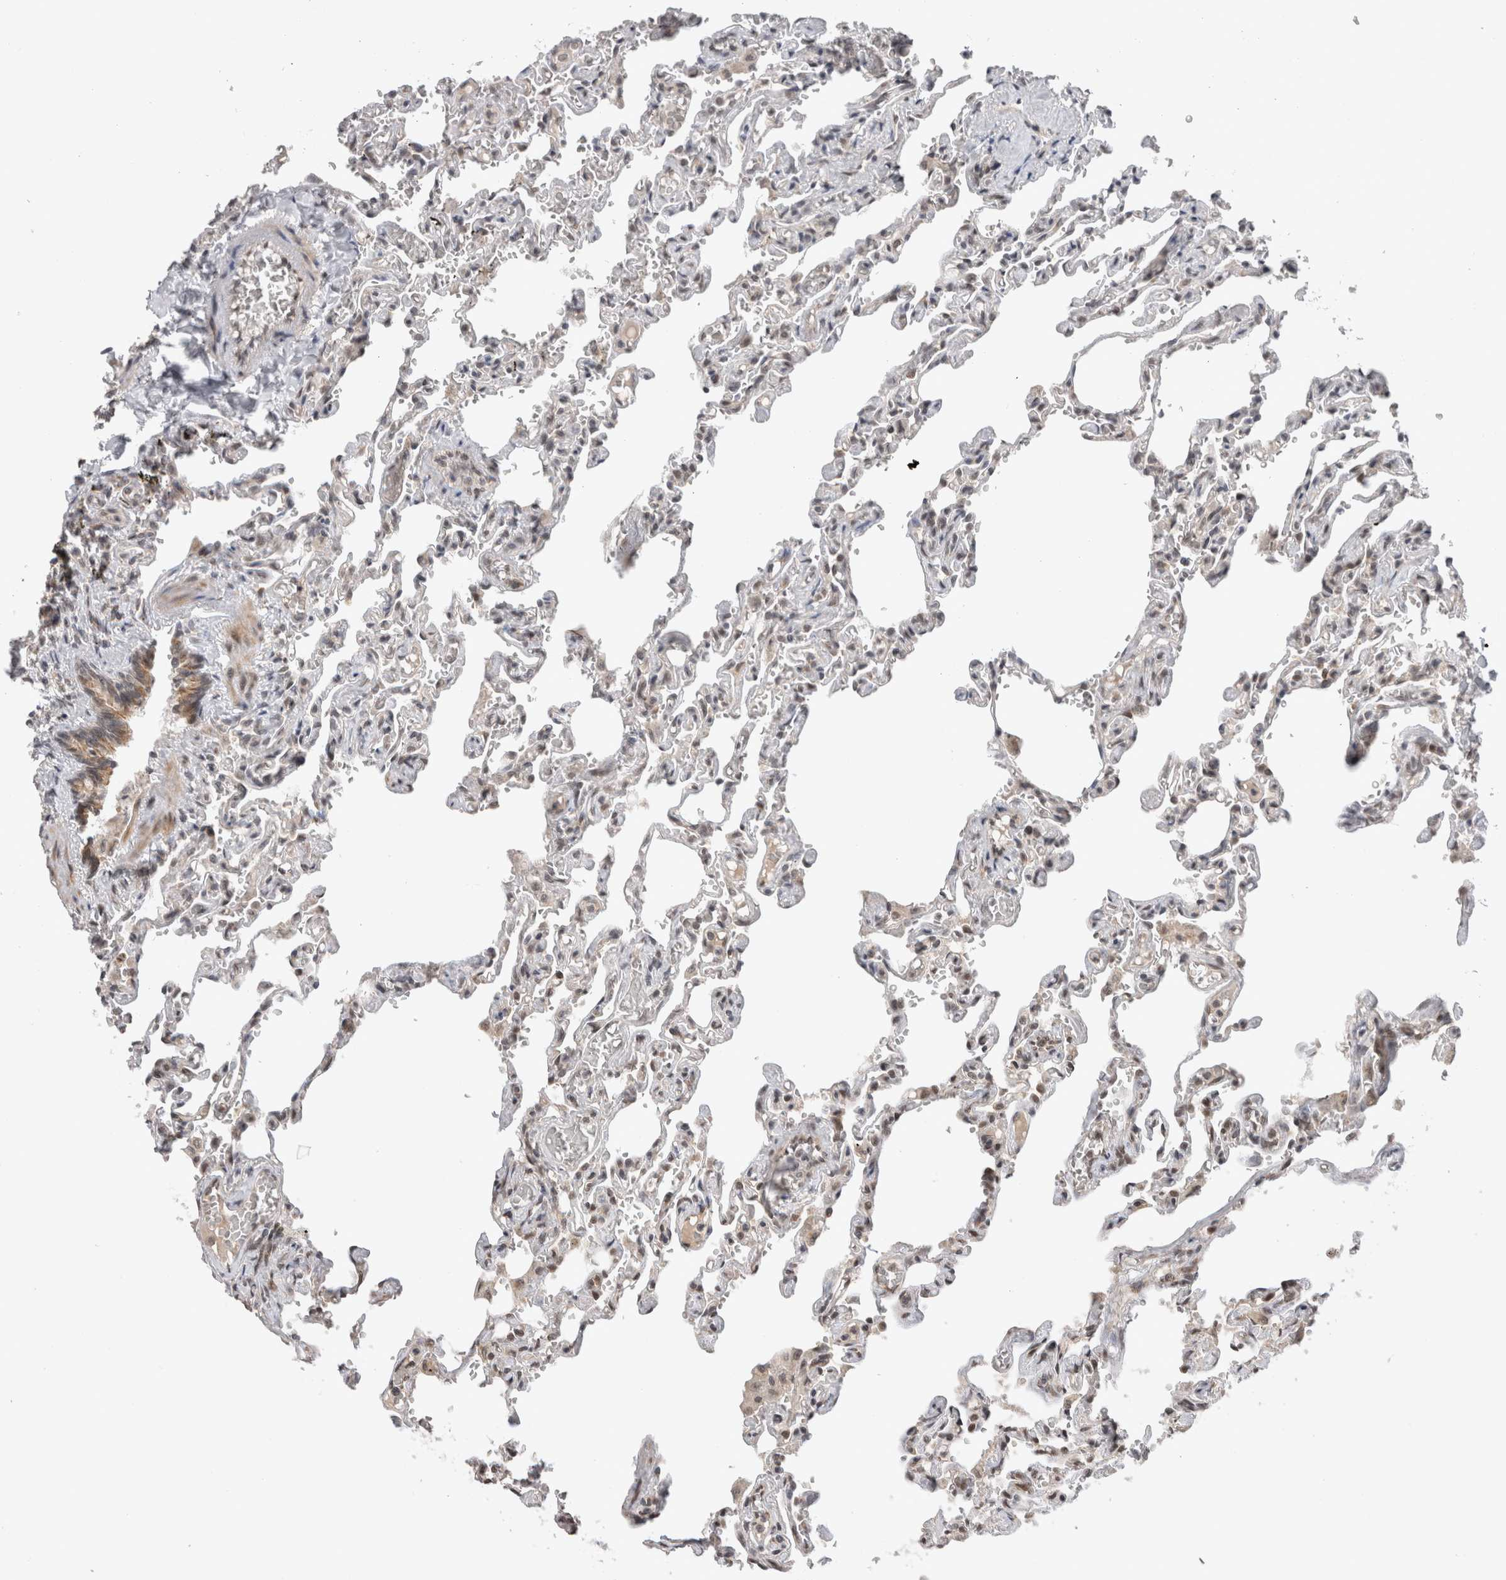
{"staining": {"intensity": "strong", "quantity": "<25%", "location": "nuclear"}, "tissue": "lung", "cell_type": "Alveolar cells", "image_type": "normal", "snomed": [{"axis": "morphology", "description": "Normal tissue, NOS"}, {"axis": "topography", "description": "Lung"}], "caption": "An immunohistochemistry histopathology image of normal tissue is shown. Protein staining in brown shows strong nuclear positivity in lung within alveolar cells. The protein of interest is stained brown, and the nuclei are stained in blue (DAB IHC with brightfield microscopy, high magnification).", "gene": "TMEM65", "patient": {"sex": "male", "age": 21}}